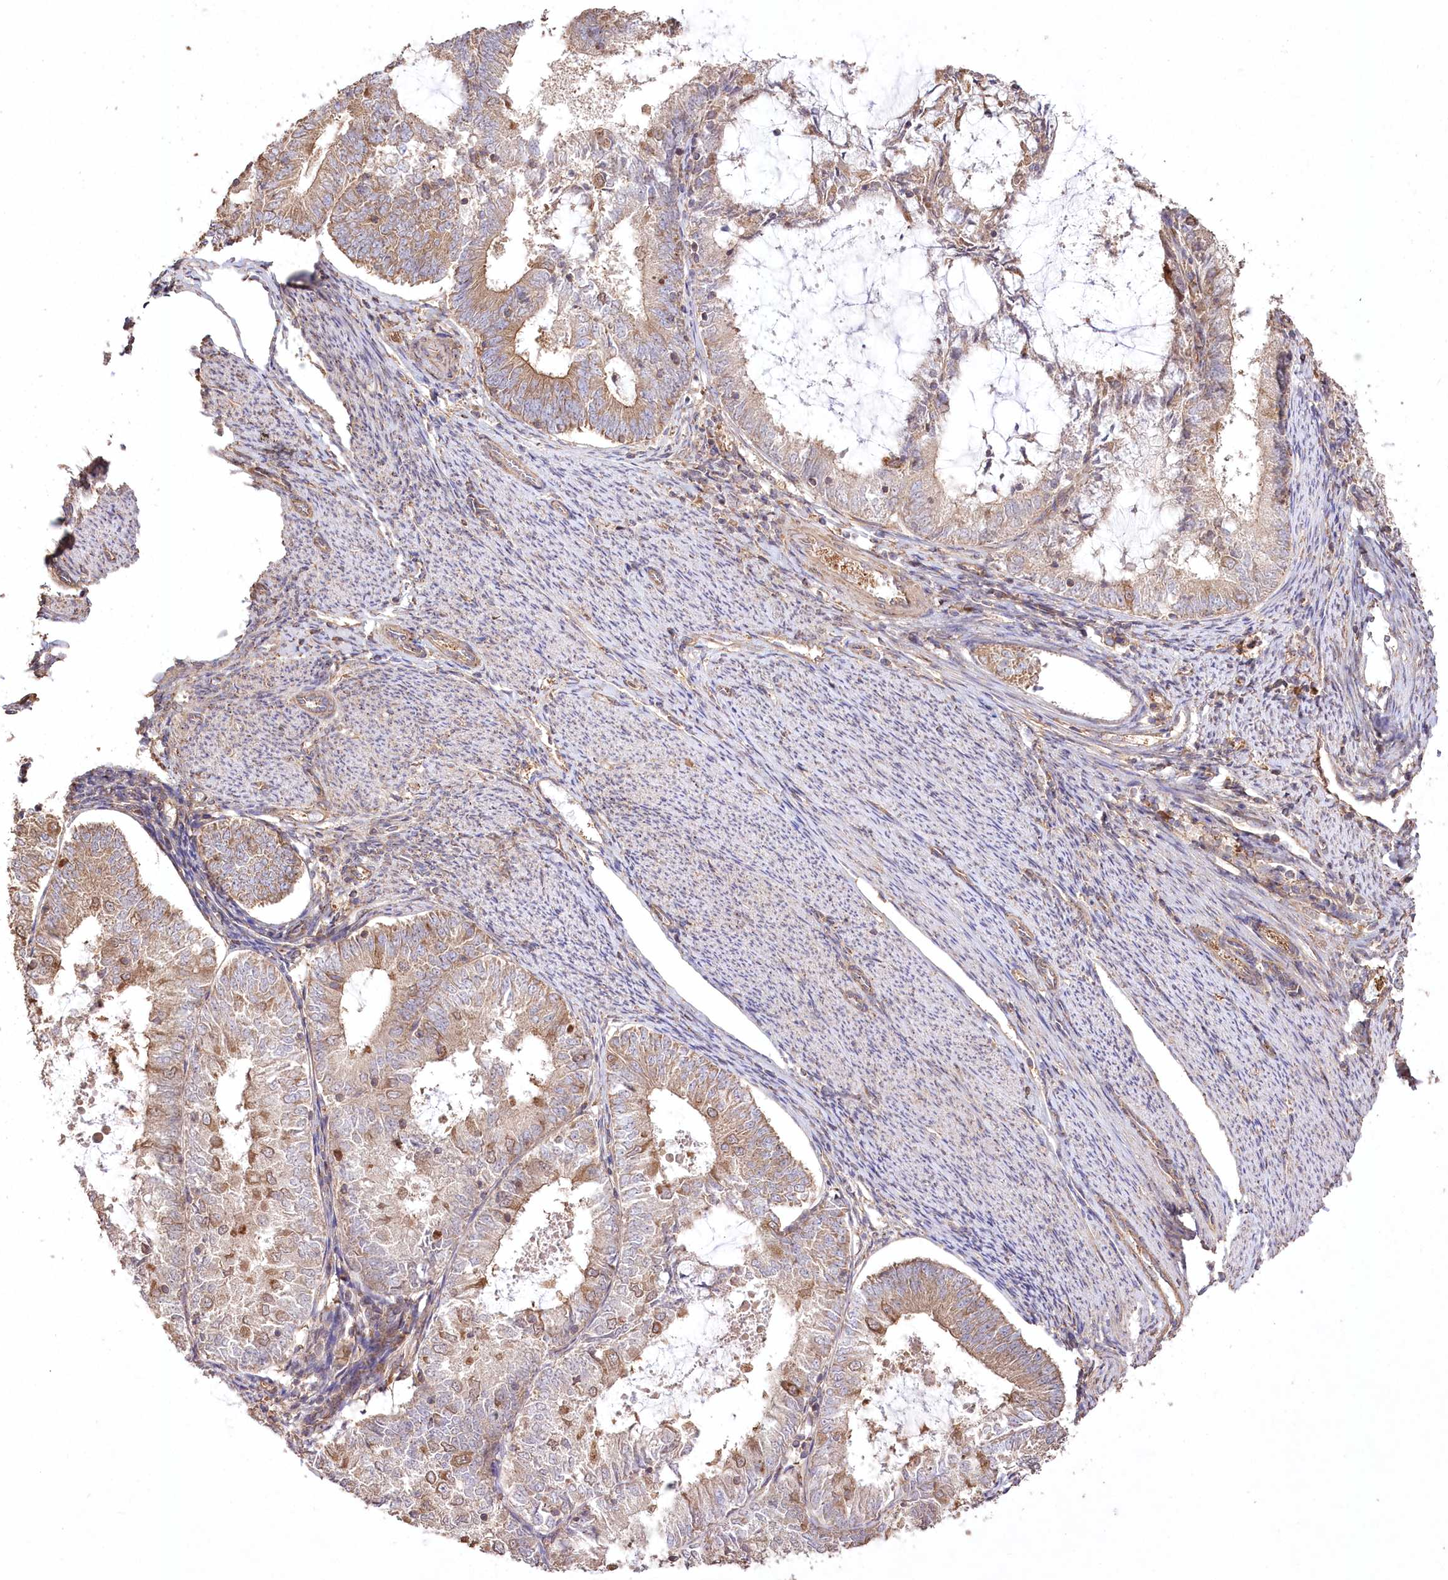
{"staining": {"intensity": "moderate", "quantity": "25%-75%", "location": "cytoplasmic/membranous"}, "tissue": "endometrial cancer", "cell_type": "Tumor cells", "image_type": "cancer", "snomed": [{"axis": "morphology", "description": "Adenocarcinoma, NOS"}, {"axis": "topography", "description": "Endometrium"}], "caption": "Immunohistochemistry photomicrograph of endometrial cancer stained for a protein (brown), which displays medium levels of moderate cytoplasmic/membranous positivity in approximately 25%-75% of tumor cells.", "gene": "PRSS53", "patient": {"sex": "female", "age": 57}}